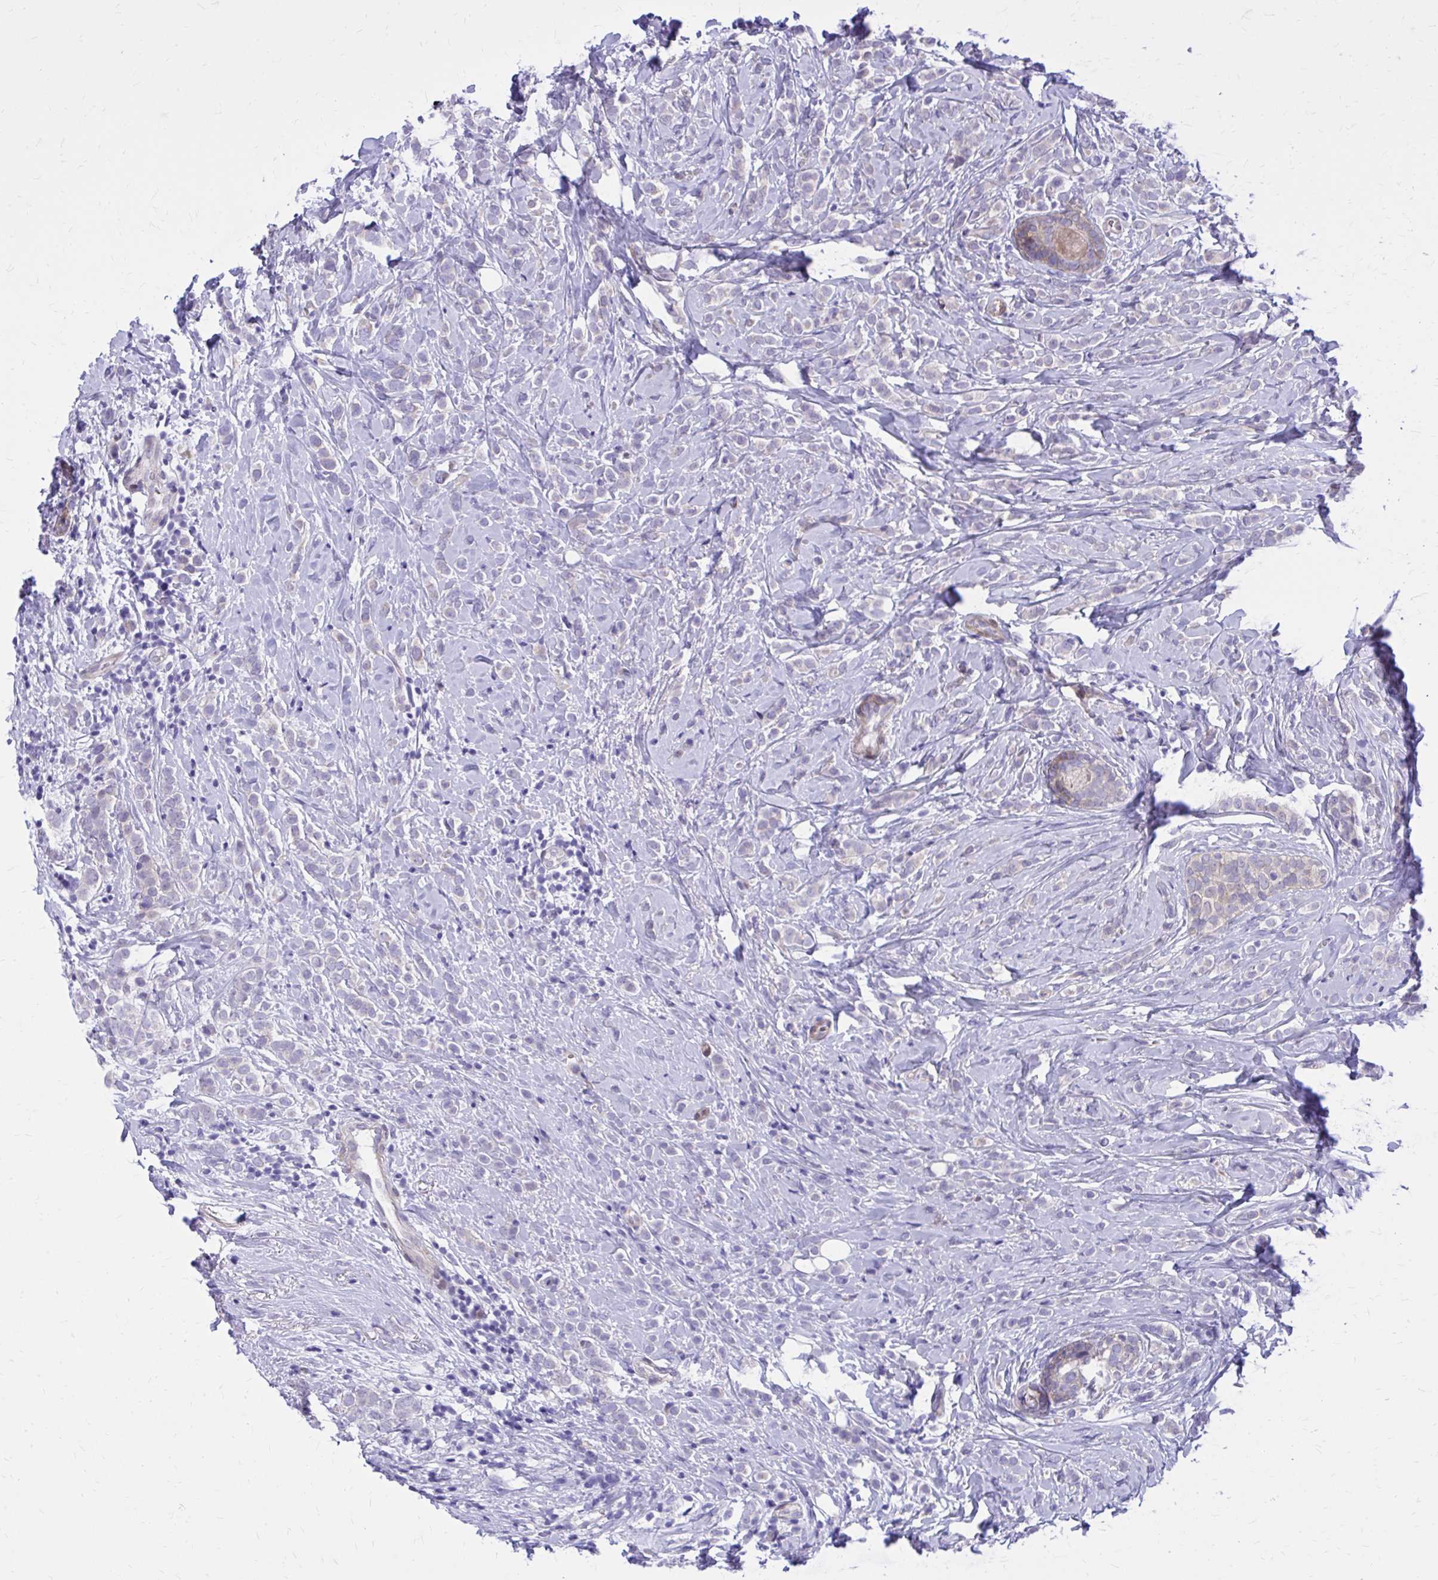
{"staining": {"intensity": "negative", "quantity": "none", "location": "none"}, "tissue": "breast cancer", "cell_type": "Tumor cells", "image_type": "cancer", "snomed": [{"axis": "morphology", "description": "Lobular carcinoma"}, {"axis": "topography", "description": "Breast"}], "caption": "Tumor cells show no significant protein positivity in breast cancer.", "gene": "ADAMTSL1", "patient": {"sex": "female", "age": 49}}